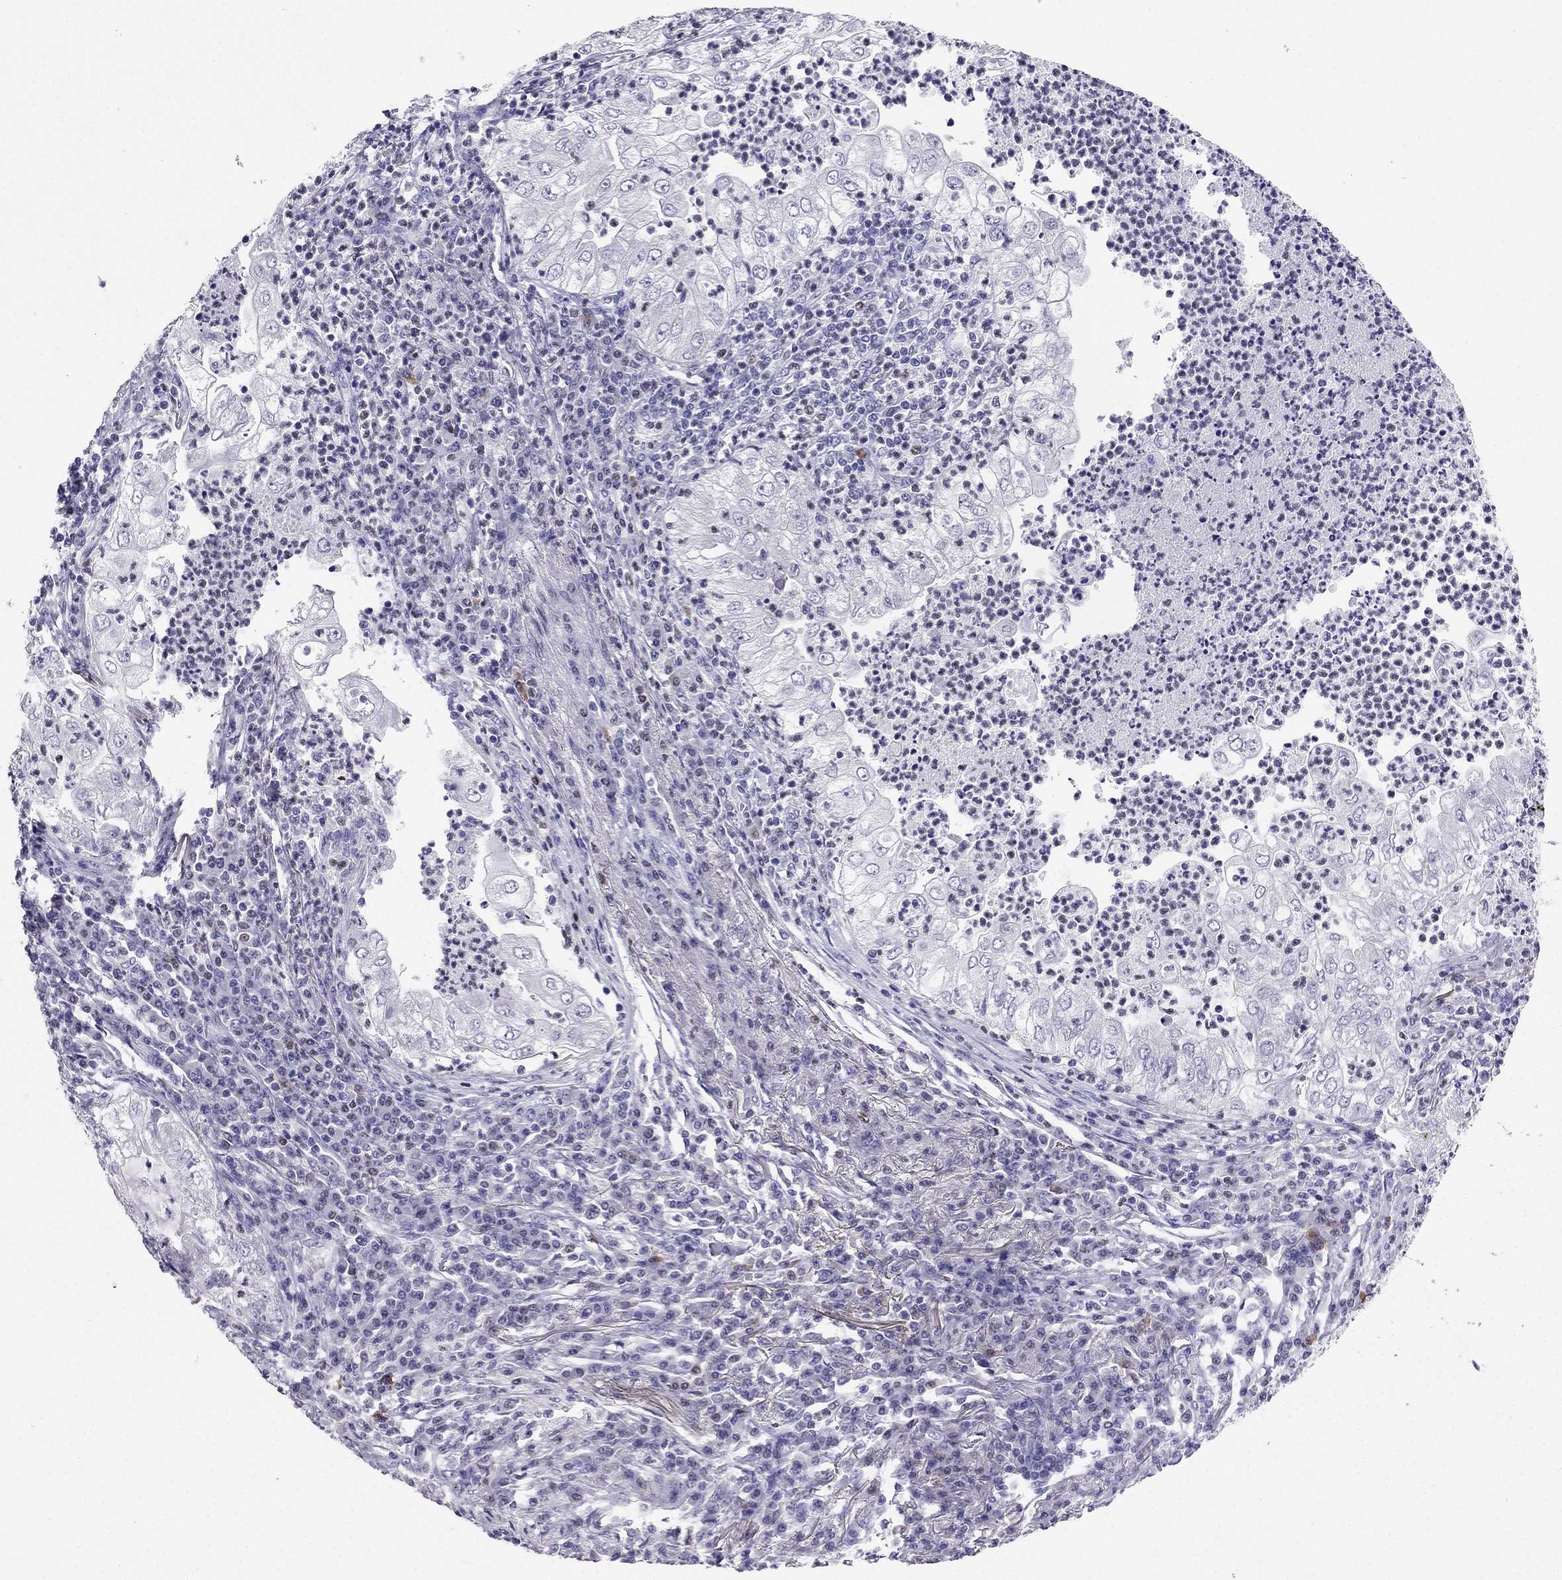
{"staining": {"intensity": "negative", "quantity": "none", "location": "none"}, "tissue": "lung cancer", "cell_type": "Tumor cells", "image_type": "cancer", "snomed": [{"axis": "morphology", "description": "Adenocarcinoma, NOS"}, {"axis": "topography", "description": "Lung"}], "caption": "Protein analysis of adenocarcinoma (lung) displays no significant staining in tumor cells.", "gene": "ARID3A", "patient": {"sex": "female", "age": 73}}